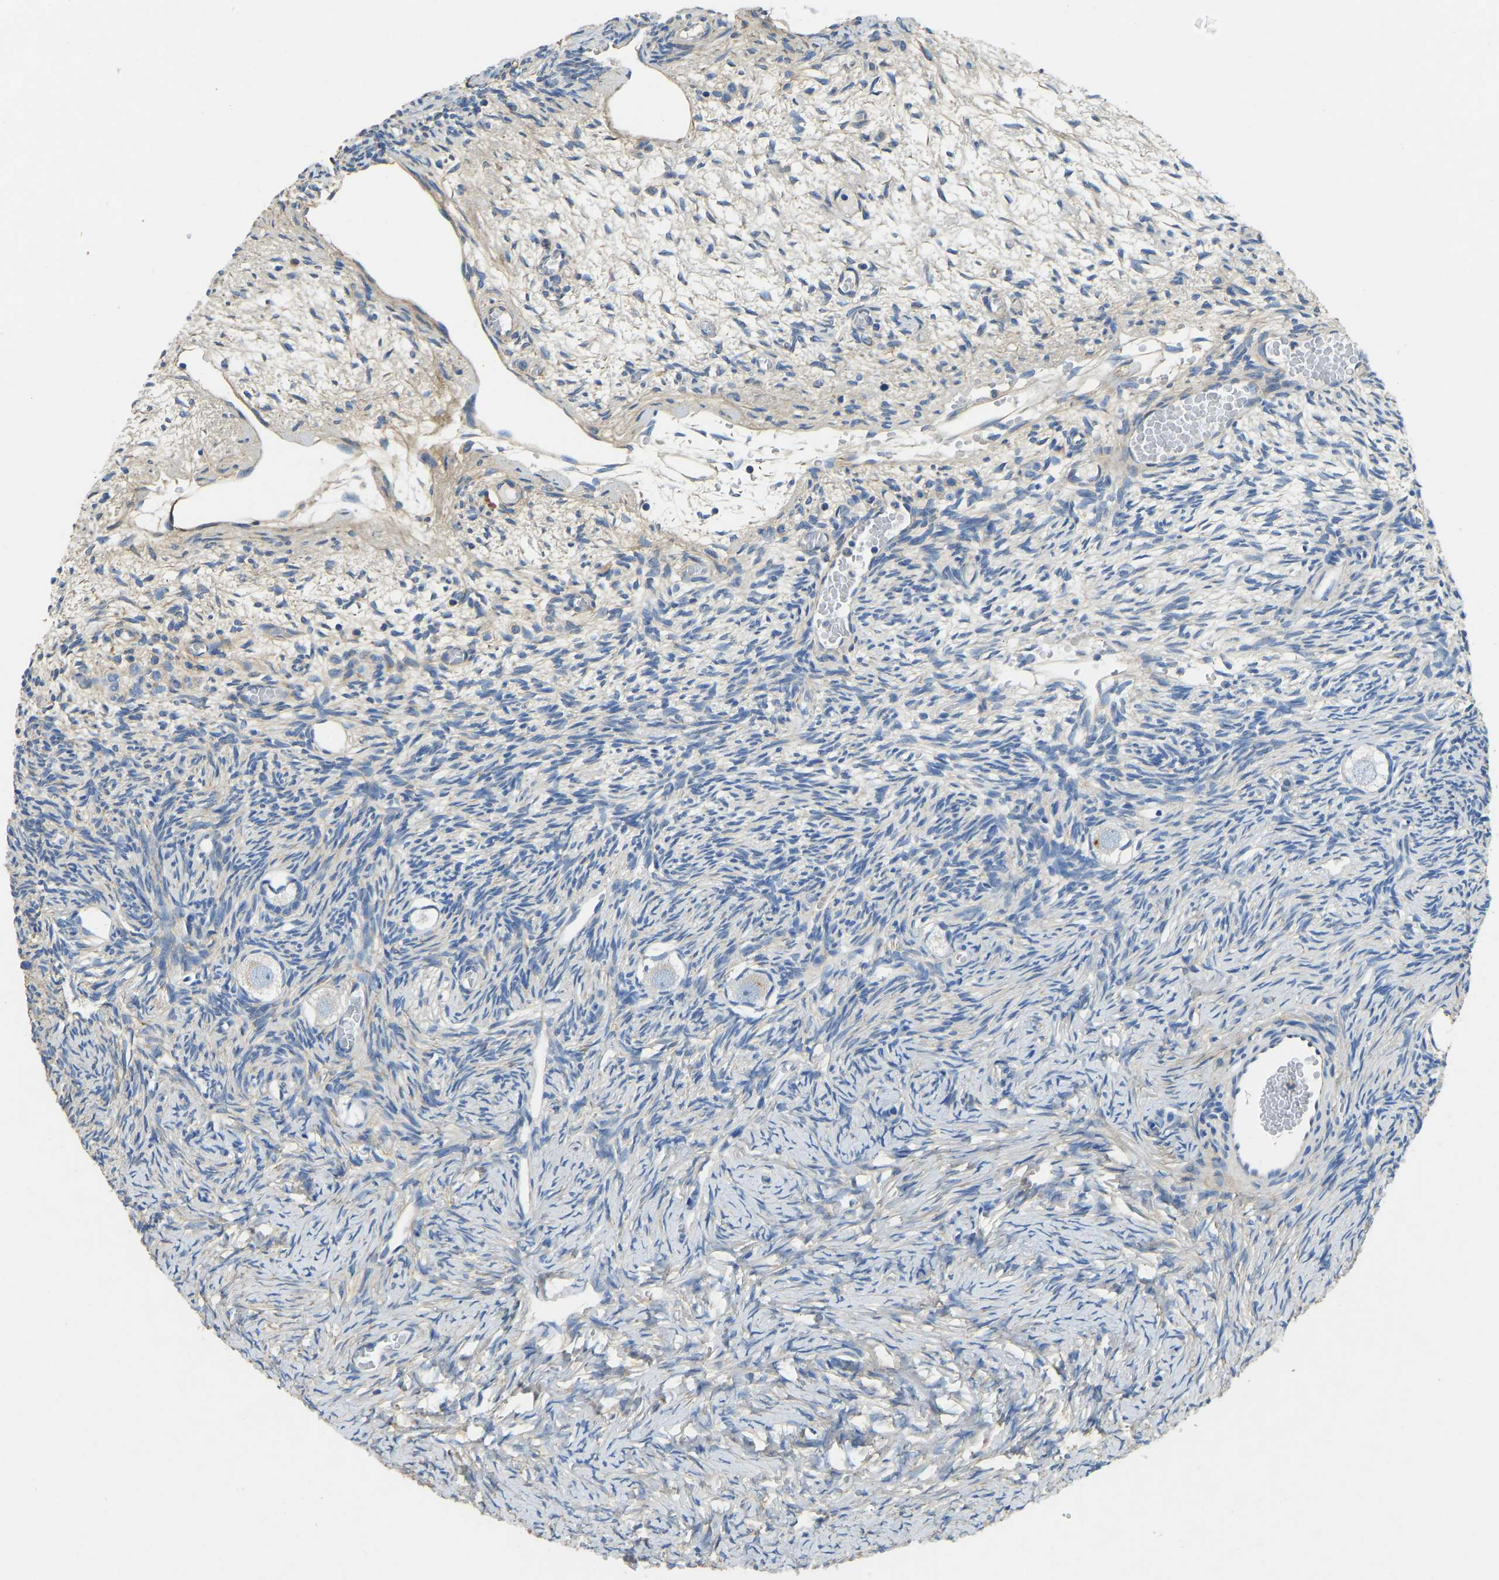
{"staining": {"intensity": "weak", "quantity": "<25%", "location": "cytoplasmic/membranous"}, "tissue": "ovary", "cell_type": "Follicle cells", "image_type": "normal", "snomed": [{"axis": "morphology", "description": "Normal tissue, NOS"}, {"axis": "topography", "description": "Ovary"}], "caption": "Follicle cells show no significant protein staining in normal ovary.", "gene": "TECTA", "patient": {"sex": "female", "age": 27}}